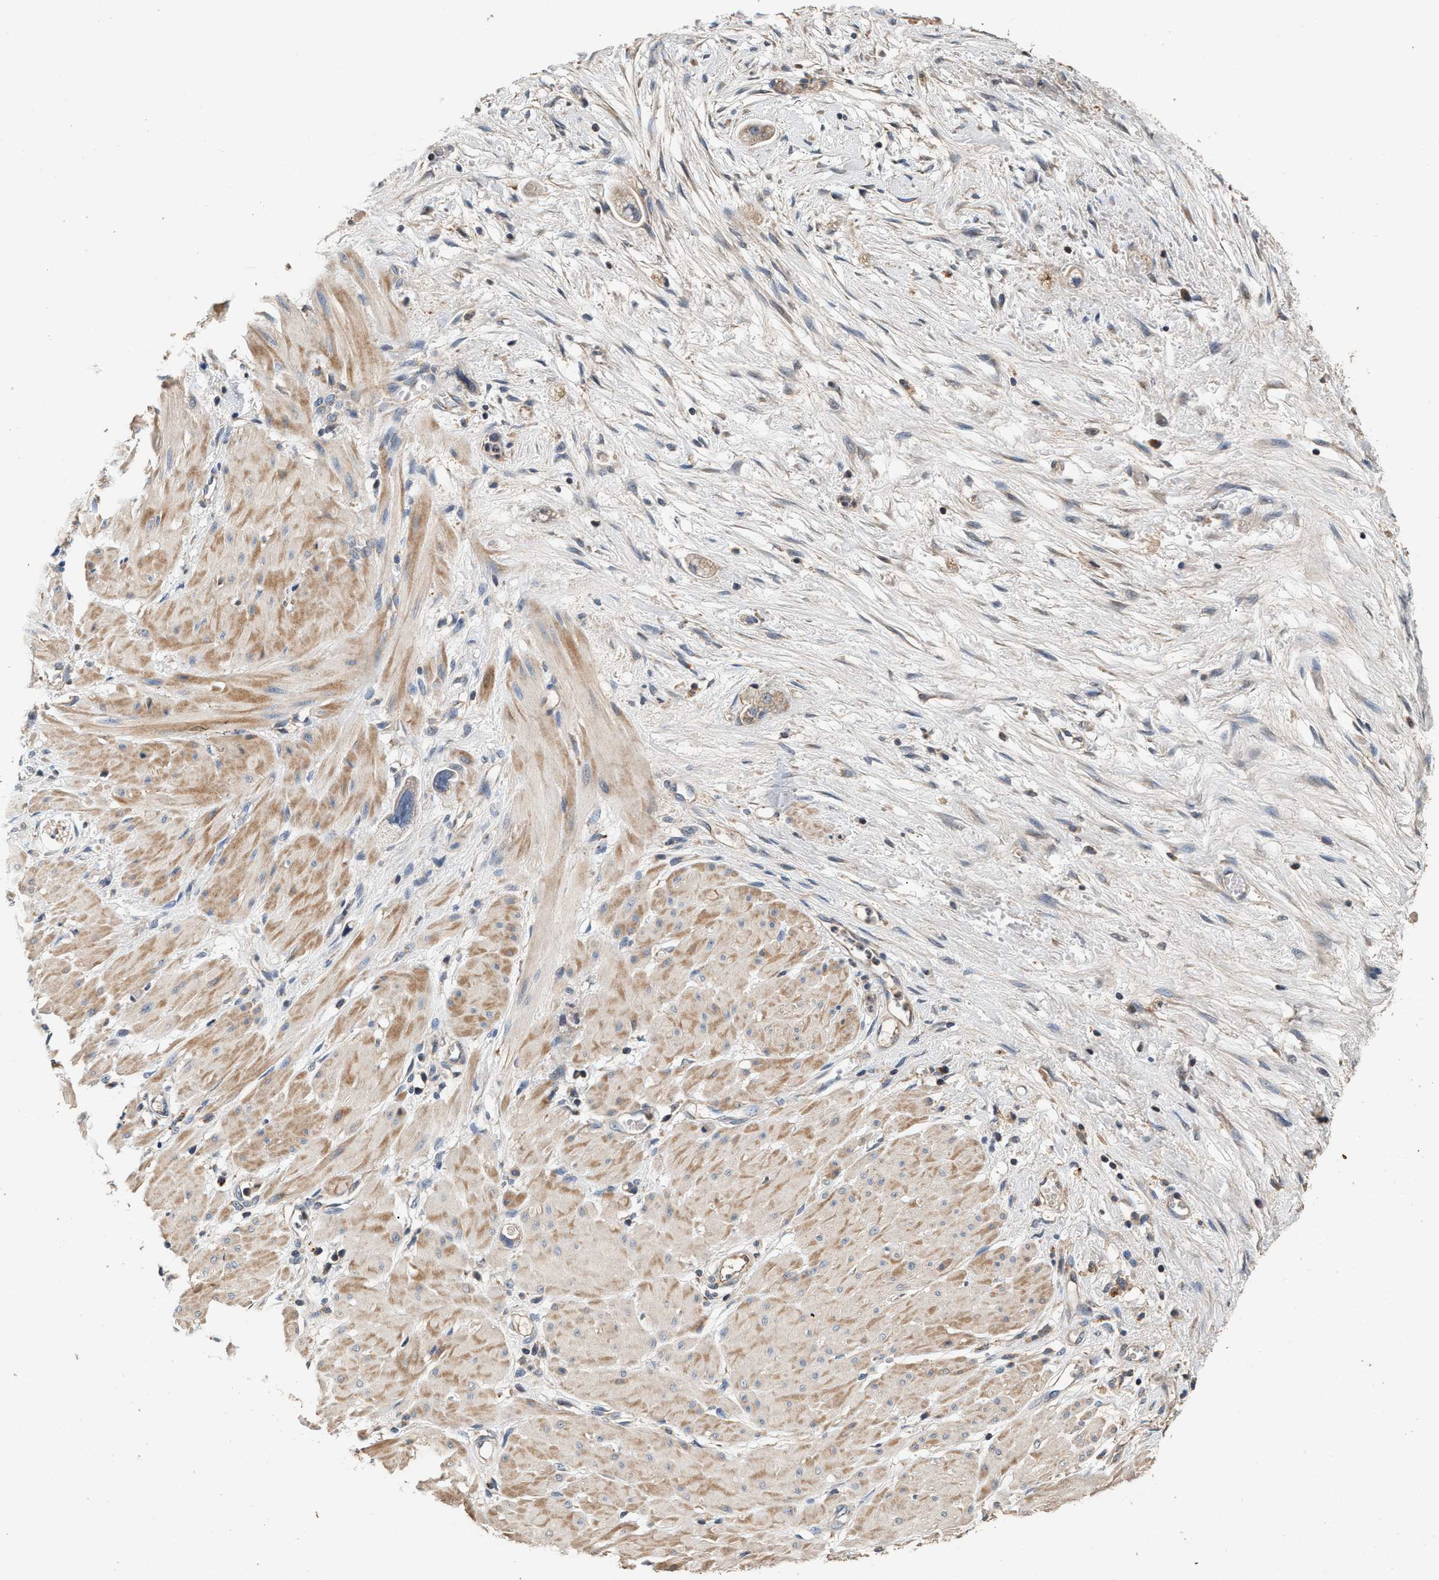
{"staining": {"intensity": "weak", "quantity": ">75%", "location": "cytoplasmic/membranous"}, "tissue": "stomach cancer", "cell_type": "Tumor cells", "image_type": "cancer", "snomed": [{"axis": "morphology", "description": "Adenocarcinoma, NOS"}, {"axis": "topography", "description": "Stomach"}, {"axis": "topography", "description": "Stomach, lower"}], "caption": "Immunohistochemical staining of human stomach cancer exhibits low levels of weak cytoplasmic/membranous positivity in approximately >75% of tumor cells.", "gene": "PTGR3", "patient": {"sex": "female", "age": 48}}